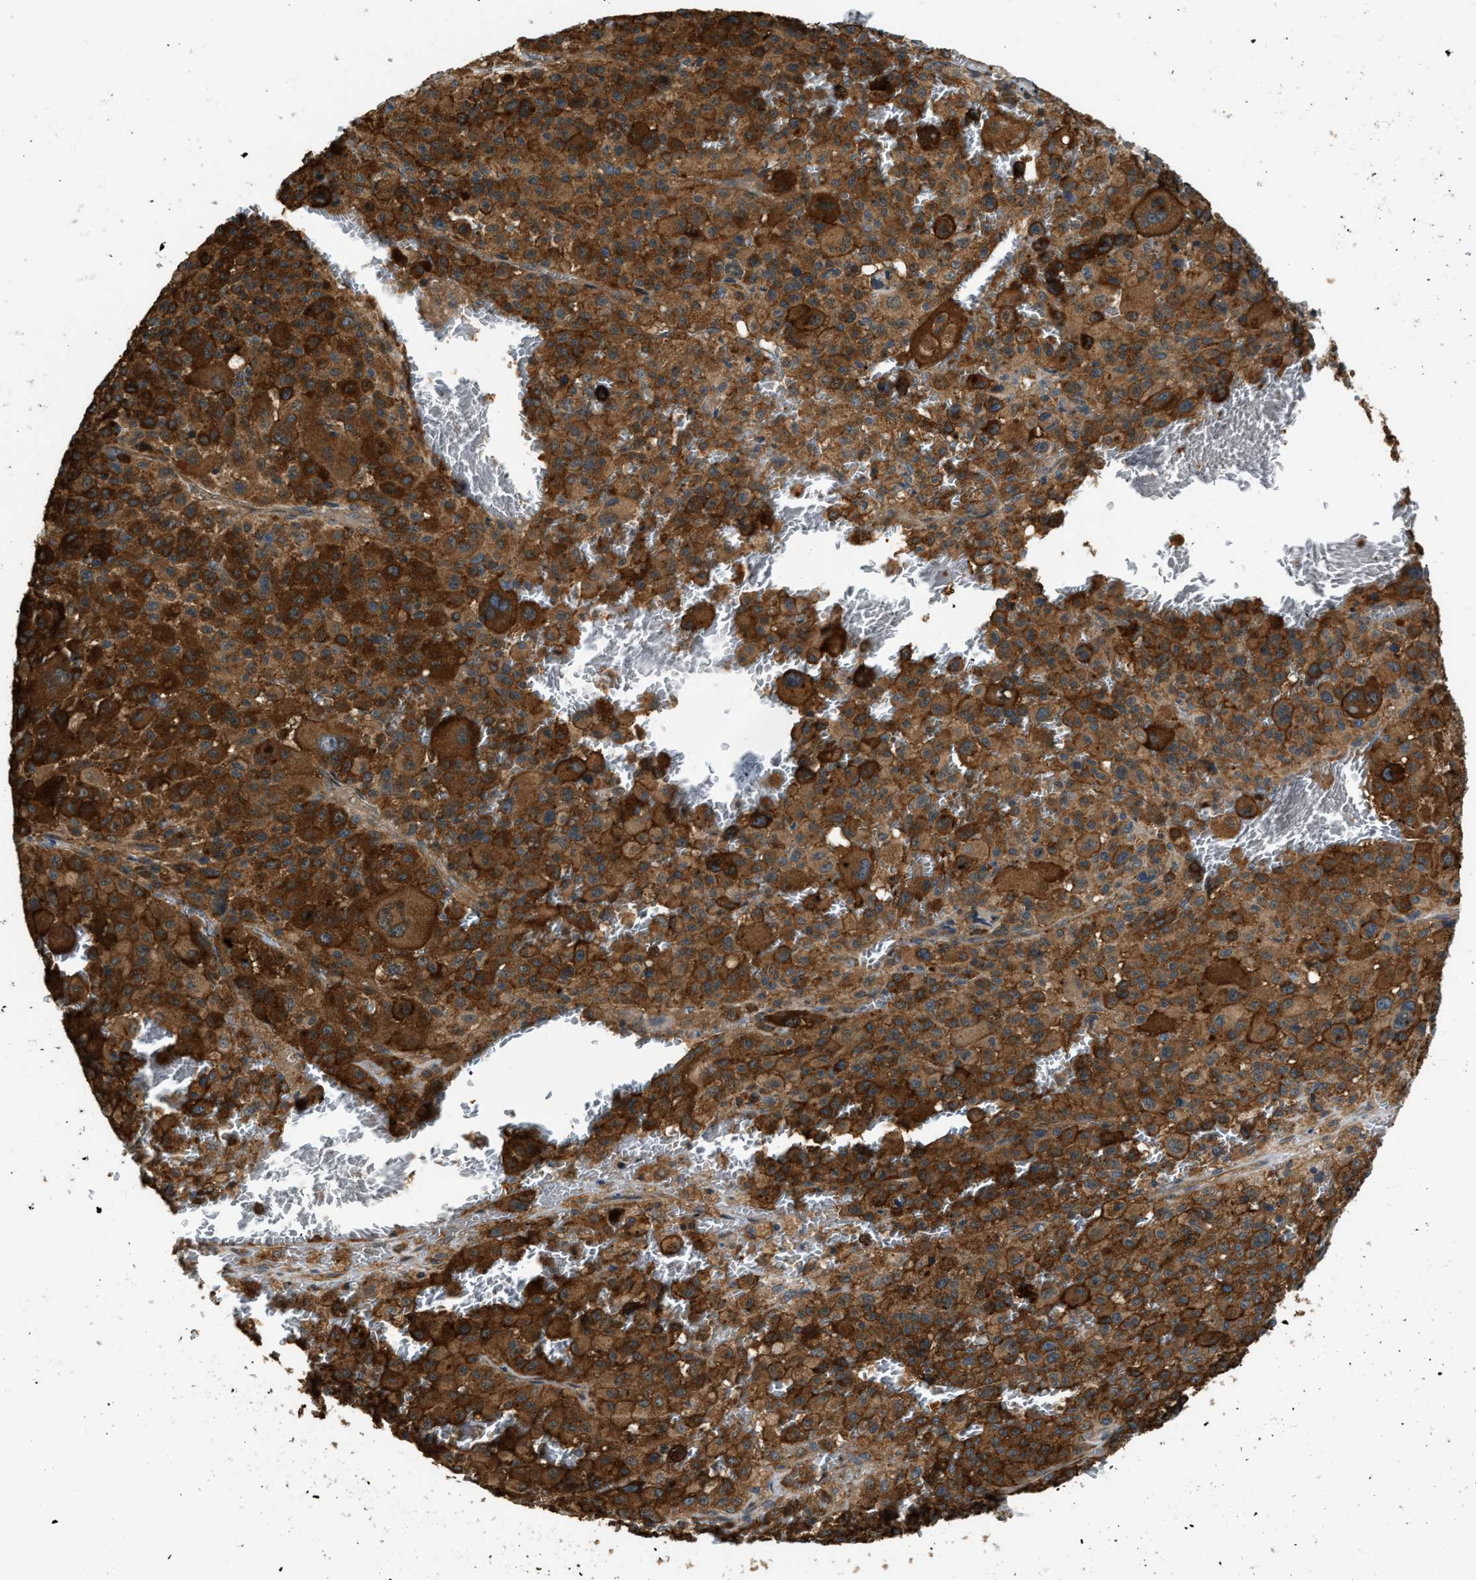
{"staining": {"intensity": "strong", "quantity": ">75%", "location": "cytoplasmic/membranous"}, "tissue": "melanoma", "cell_type": "Tumor cells", "image_type": "cancer", "snomed": [{"axis": "morphology", "description": "Malignant melanoma, Metastatic site"}, {"axis": "topography", "description": "Skin"}], "caption": "This is a histology image of immunohistochemistry (IHC) staining of melanoma, which shows strong expression in the cytoplasmic/membranous of tumor cells.", "gene": "BAG4", "patient": {"sex": "female", "age": 74}}